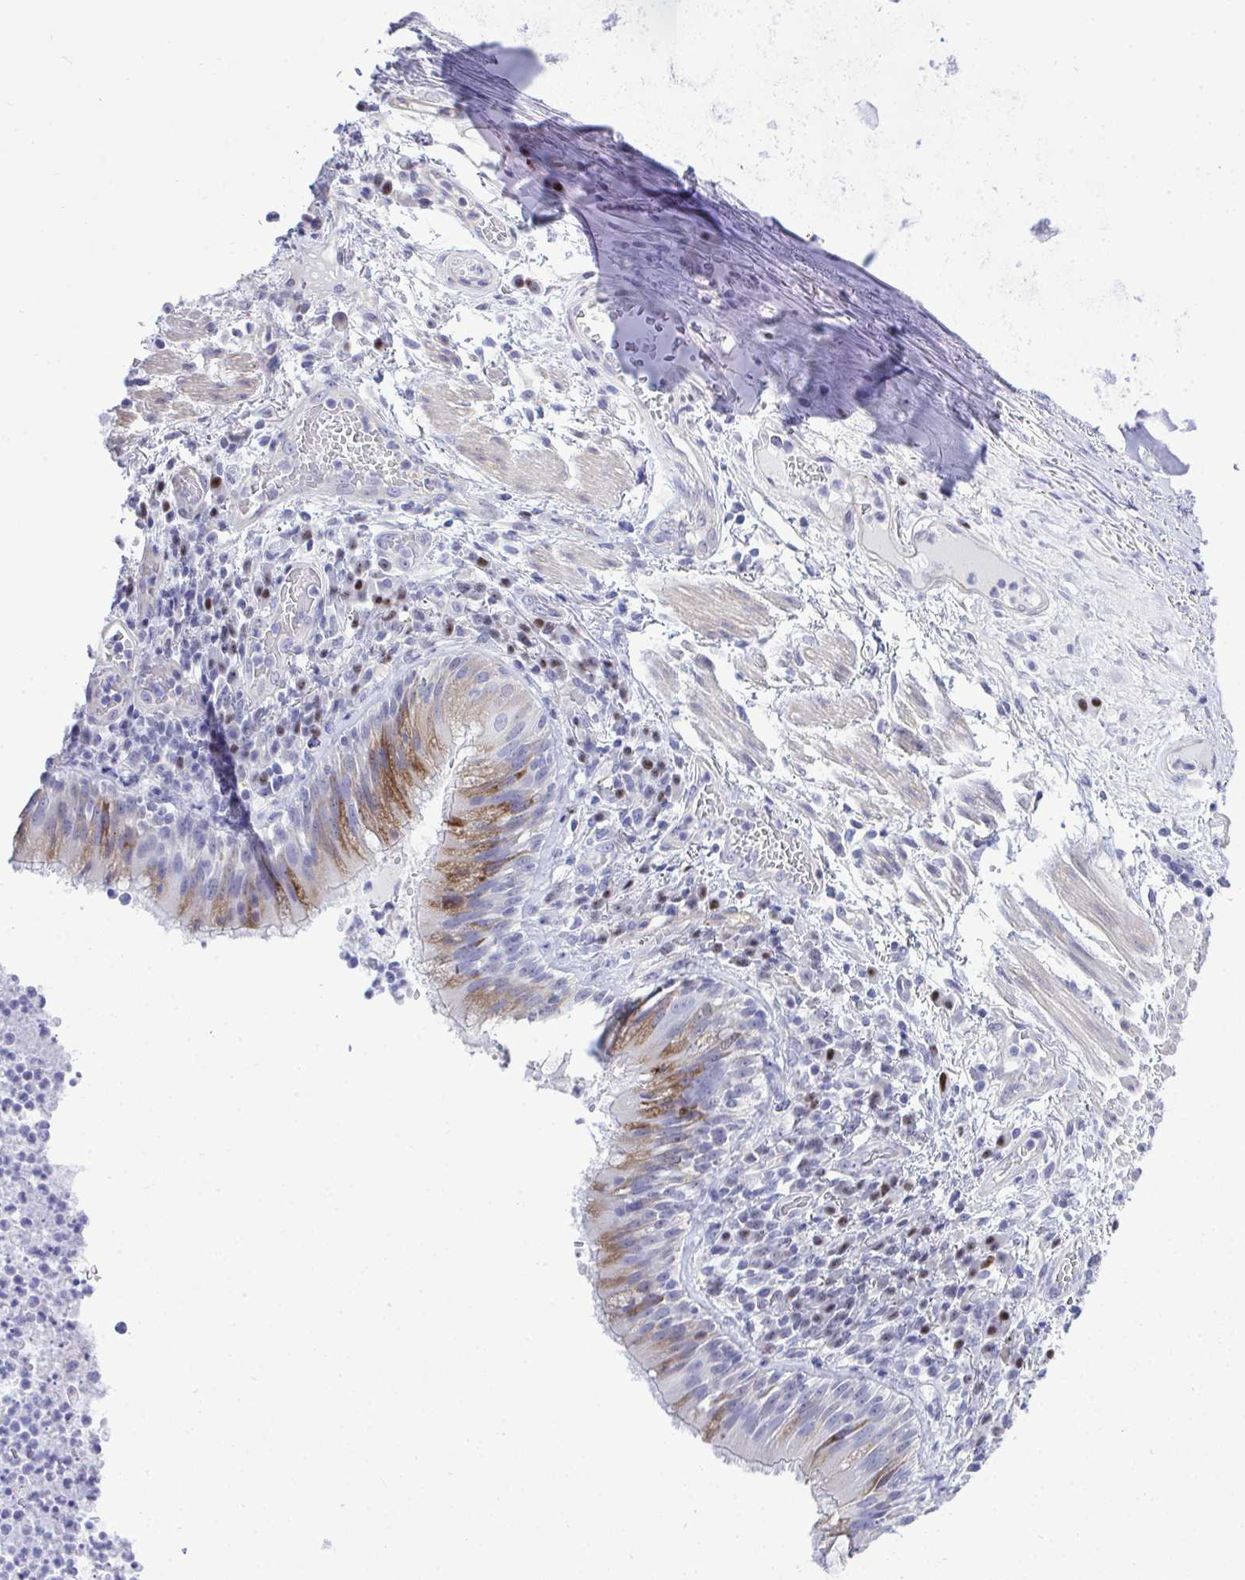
{"staining": {"intensity": "moderate", "quantity": "<25%", "location": "cytoplasmic/membranous"}, "tissue": "bronchus", "cell_type": "Respiratory epithelial cells", "image_type": "normal", "snomed": [{"axis": "morphology", "description": "Normal tissue, NOS"}, {"axis": "topography", "description": "Cartilage tissue"}, {"axis": "topography", "description": "Bronchus"}], "caption": "This micrograph reveals IHC staining of benign human bronchus, with low moderate cytoplasmic/membranous positivity in approximately <25% of respiratory epithelial cells.", "gene": "SLC25A51", "patient": {"sex": "male", "age": 56}}